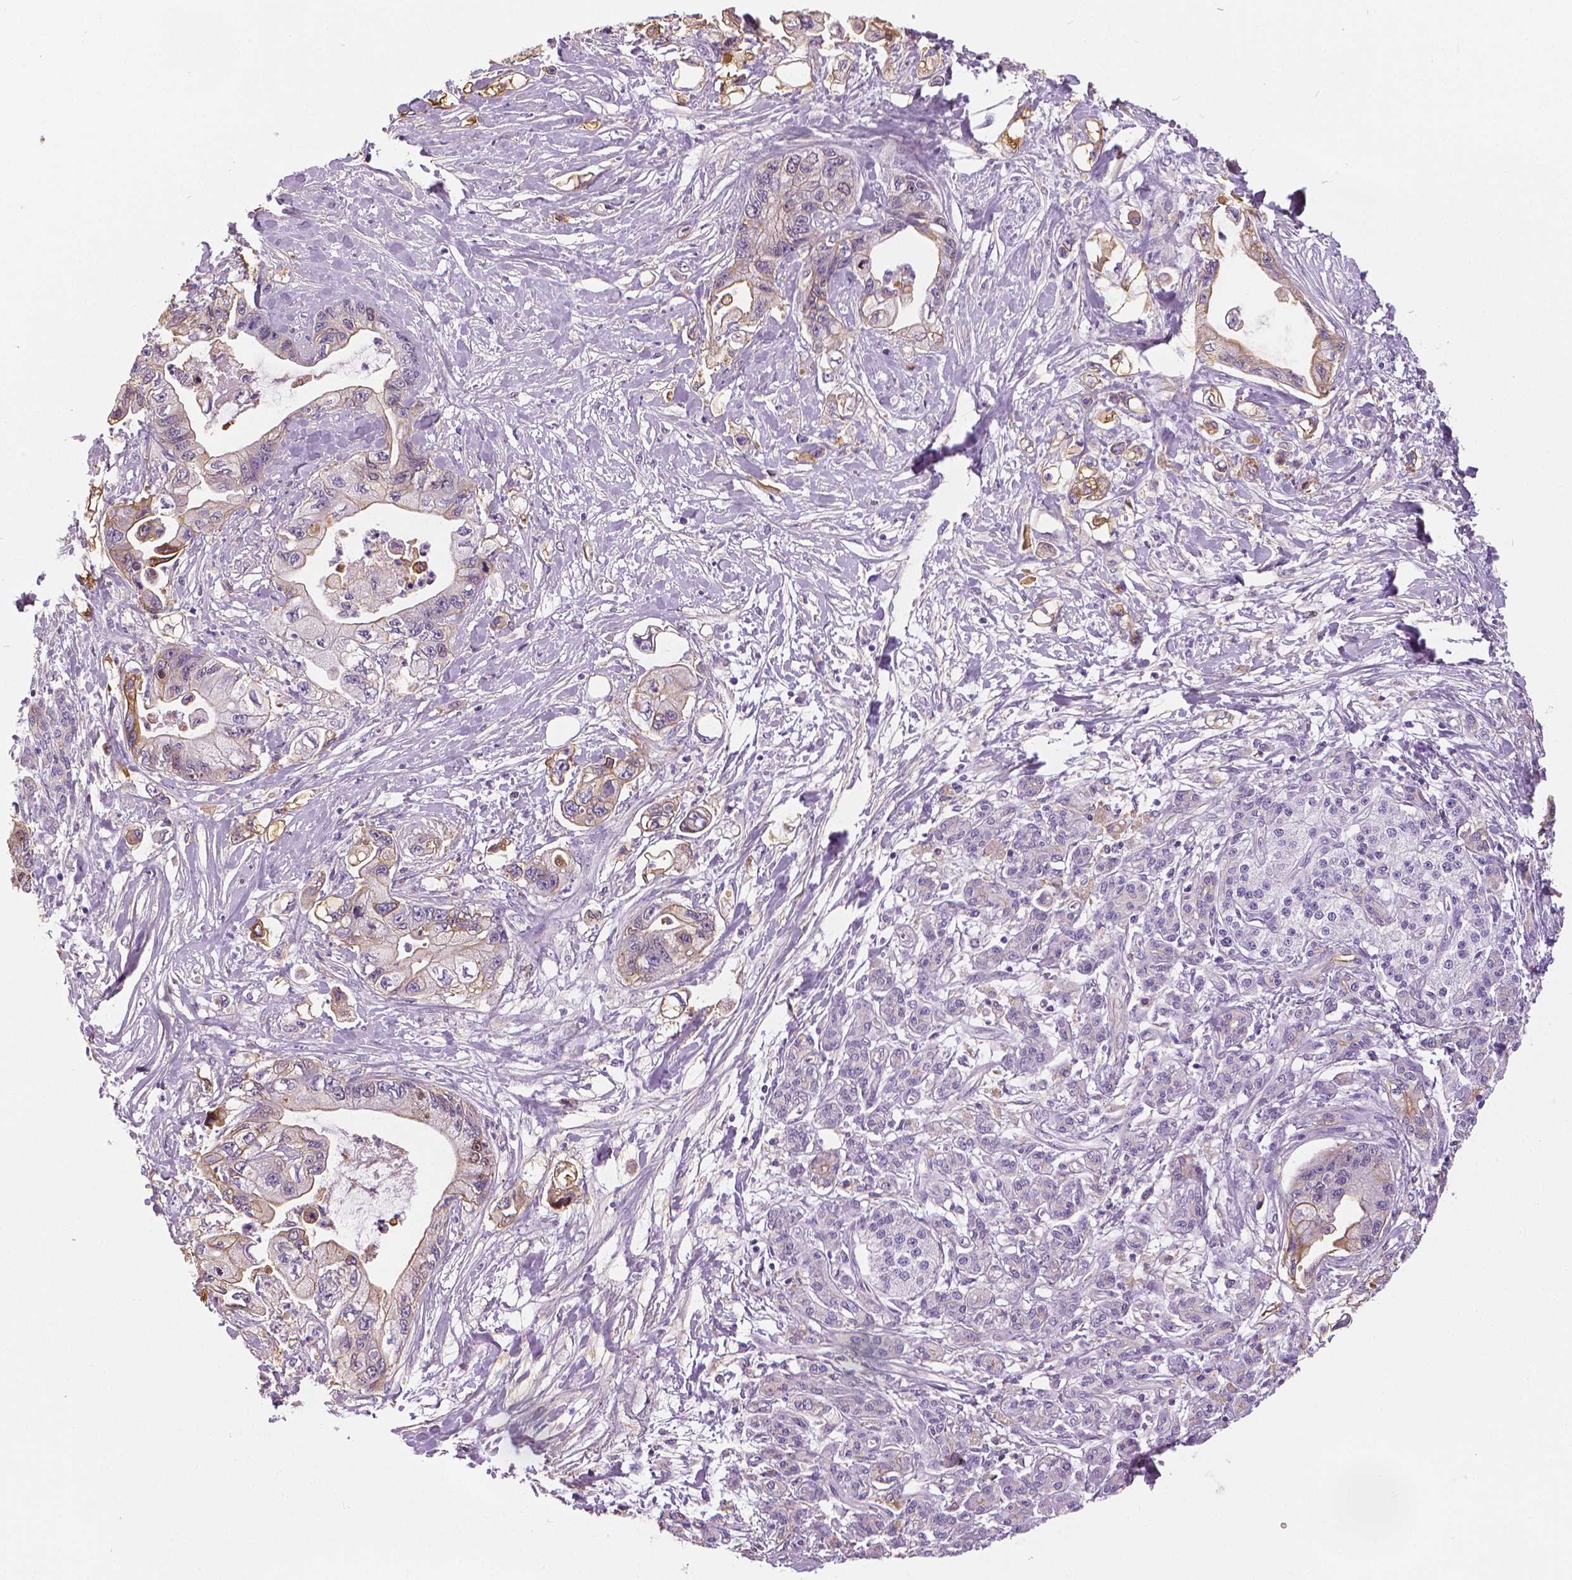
{"staining": {"intensity": "moderate", "quantity": "<25%", "location": "cytoplasmic/membranous,nuclear"}, "tissue": "pancreatic cancer", "cell_type": "Tumor cells", "image_type": "cancer", "snomed": [{"axis": "morphology", "description": "Adenocarcinoma, NOS"}, {"axis": "topography", "description": "Pancreas"}], "caption": "This photomicrograph demonstrates IHC staining of human pancreatic adenocarcinoma, with low moderate cytoplasmic/membranous and nuclear expression in approximately <25% of tumor cells.", "gene": "MKI67", "patient": {"sex": "male", "age": 61}}